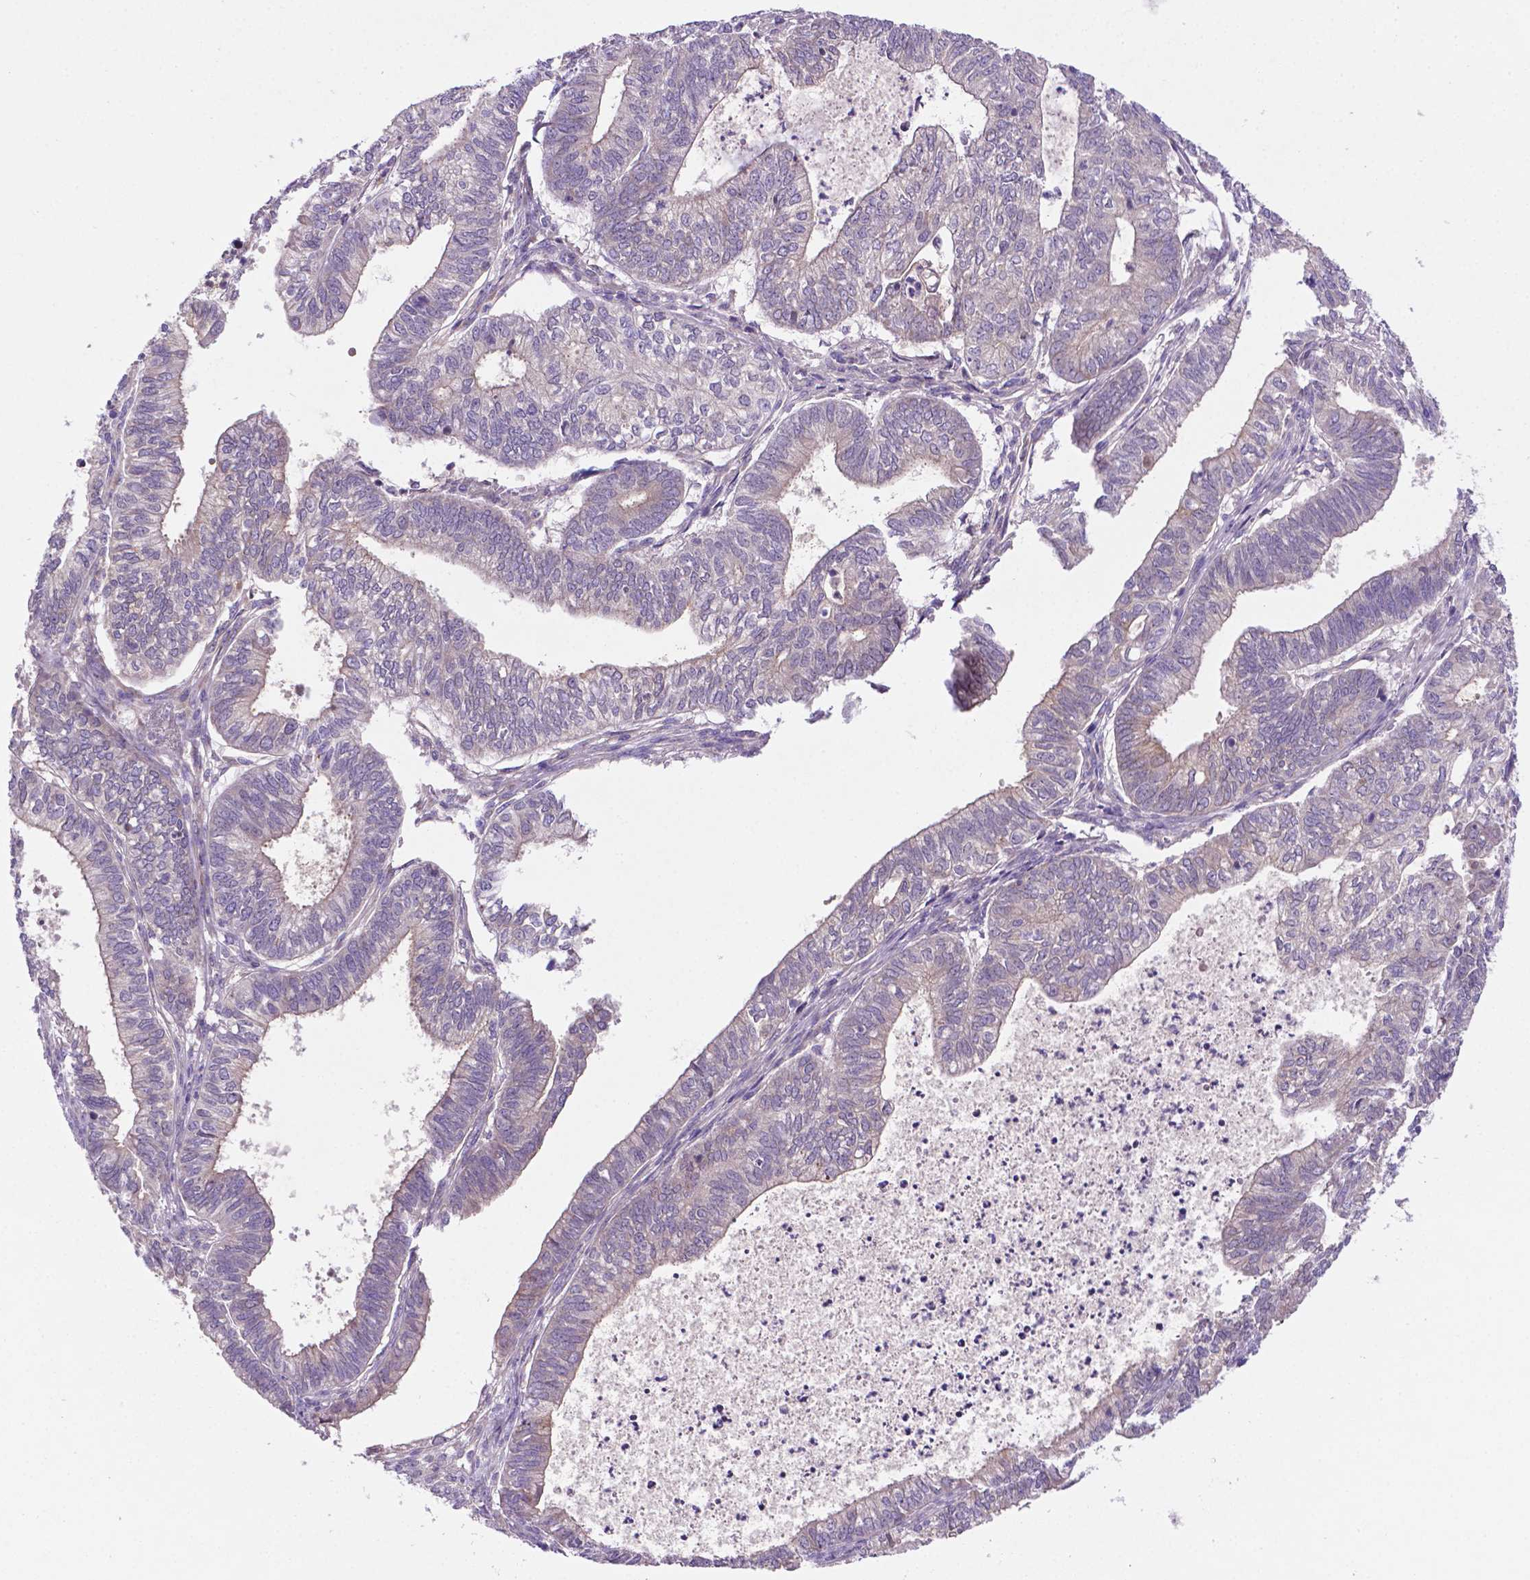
{"staining": {"intensity": "negative", "quantity": "none", "location": "none"}, "tissue": "ovarian cancer", "cell_type": "Tumor cells", "image_type": "cancer", "snomed": [{"axis": "morphology", "description": "Carcinoma, endometroid"}, {"axis": "topography", "description": "Ovary"}], "caption": "This is a micrograph of immunohistochemistry staining of endometroid carcinoma (ovarian), which shows no positivity in tumor cells.", "gene": "TM4SF20", "patient": {"sex": "female", "age": 64}}